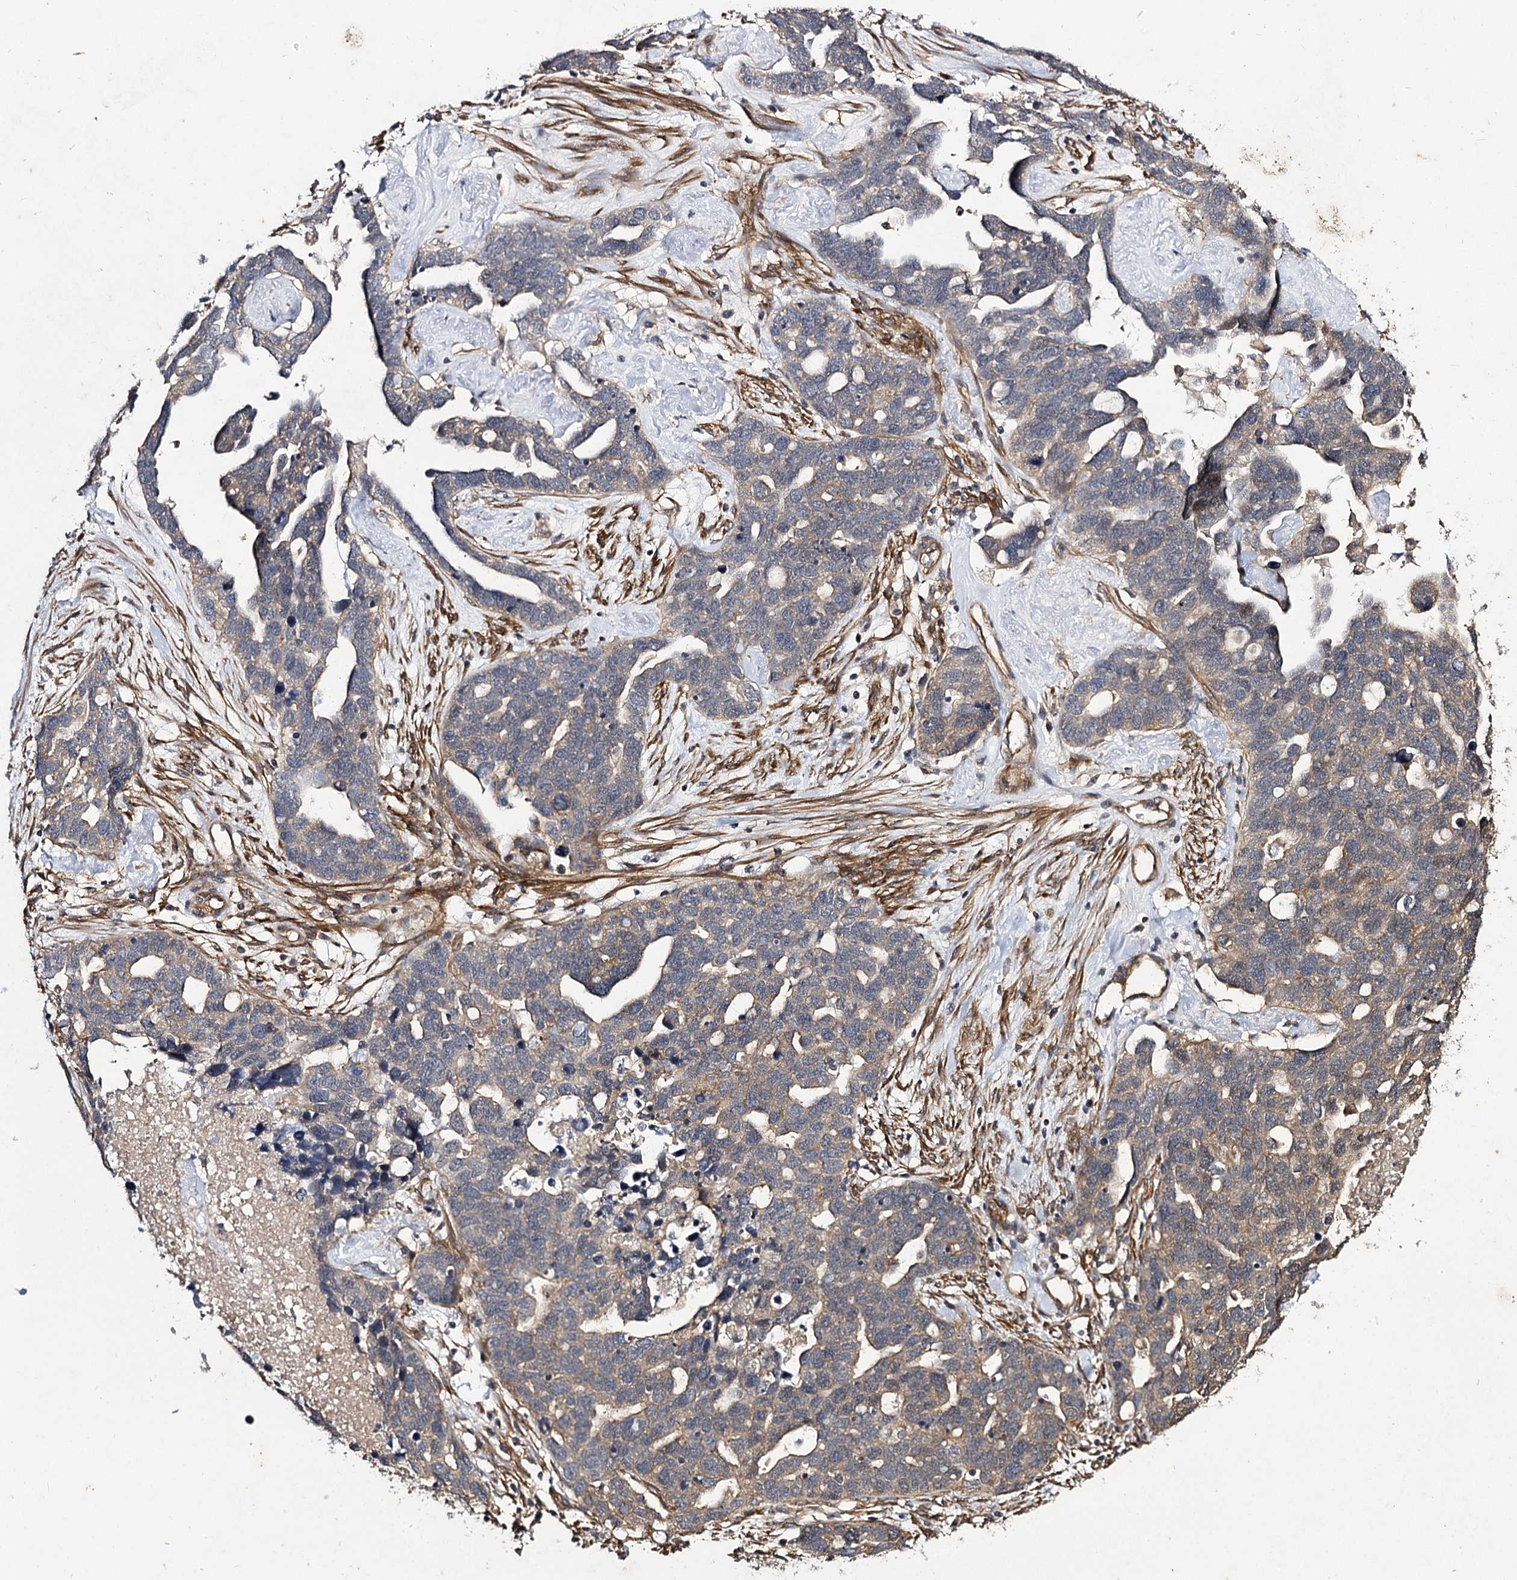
{"staining": {"intensity": "weak", "quantity": ">75%", "location": "cytoplasmic/membranous"}, "tissue": "ovarian cancer", "cell_type": "Tumor cells", "image_type": "cancer", "snomed": [{"axis": "morphology", "description": "Cystadenocarcinoma, serous, NOS"}, {"axis": "topography", "description": "Ovary"}], "caption": "Serous cystadenocarcinoma (ovarian) tissue displays weak cytoplasmic/membranous expression in about >75% of tumor cells (Brightfield microscopy of DAB IHC at high magnification).", "gene": "MYO1C", "patient": {"sex": "female", "age": 54}}